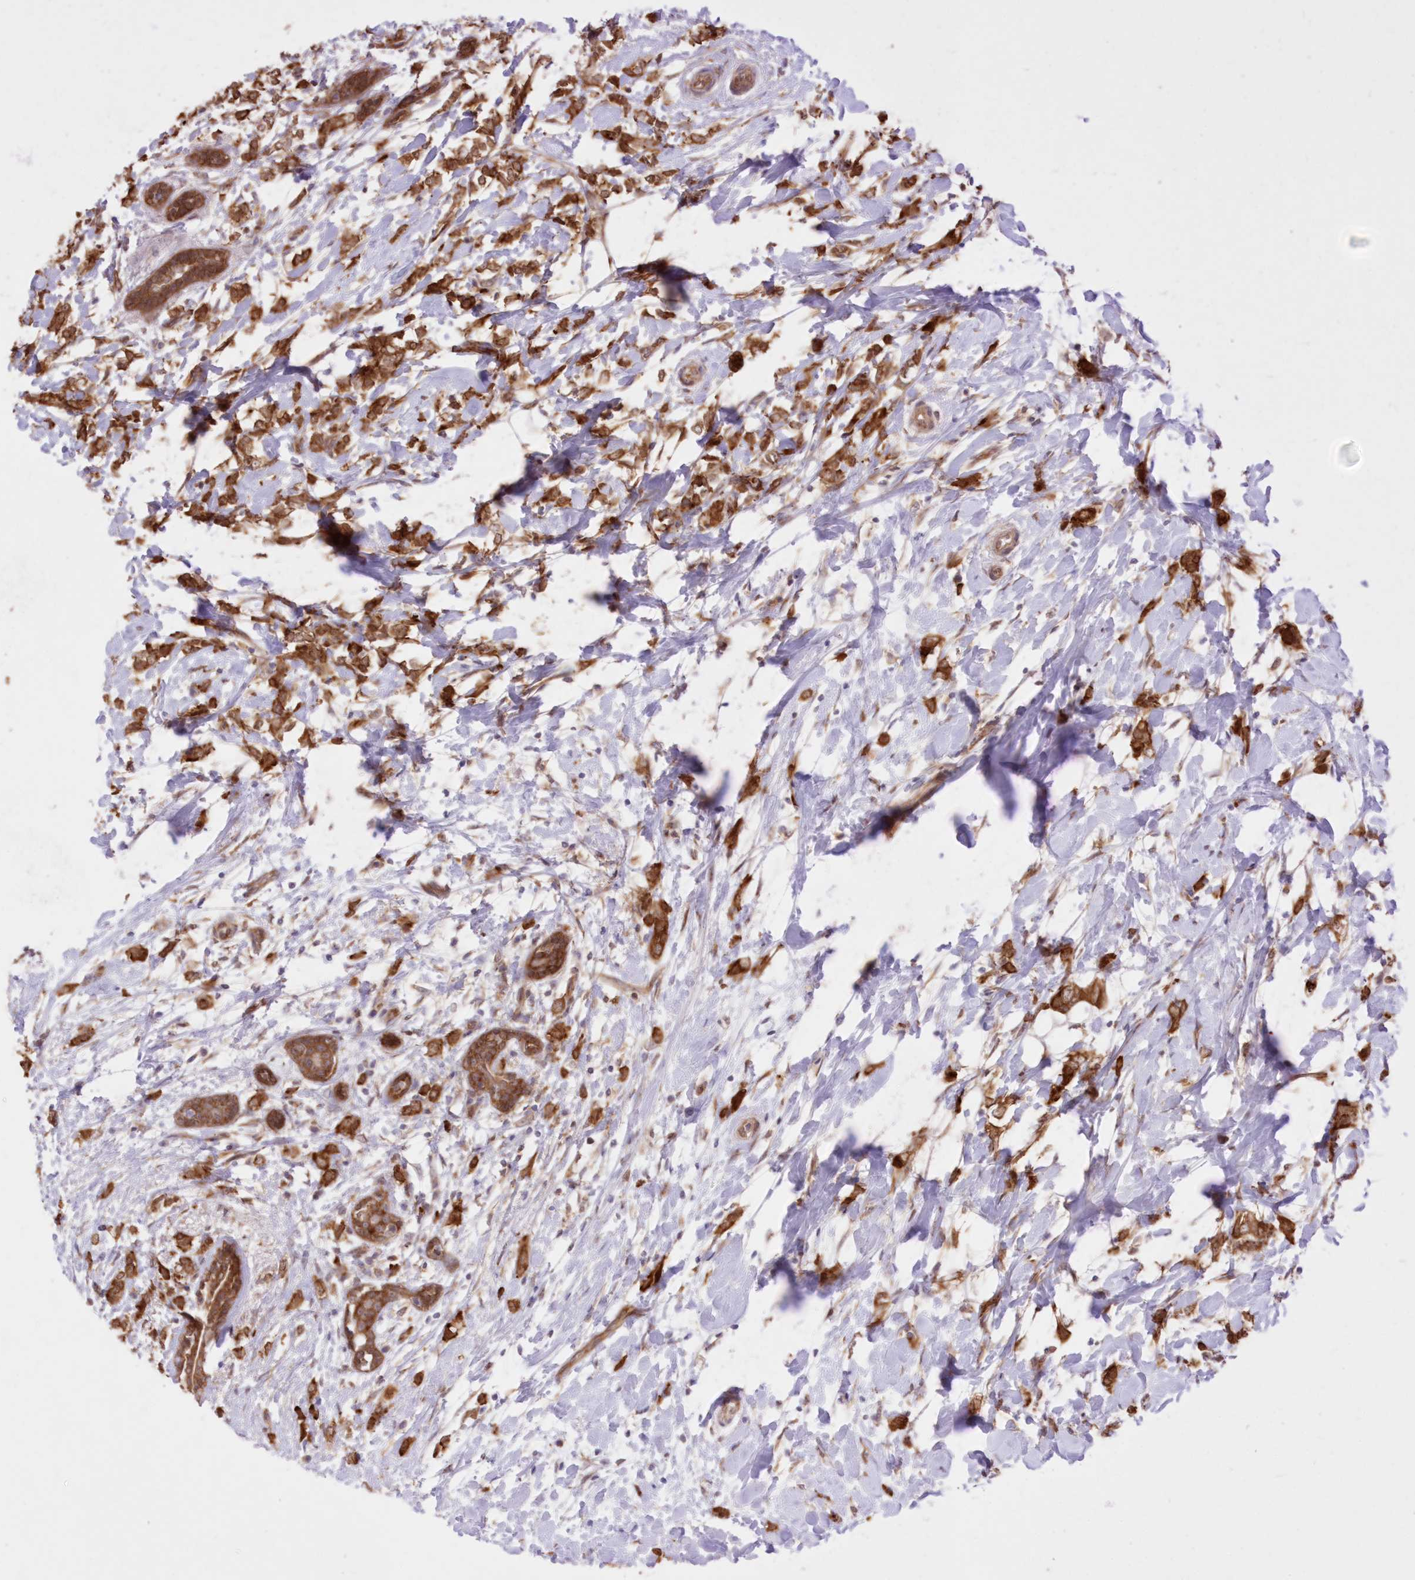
{"staining": {"intensity": "strong", "quantity": ">75%", "location": "cytoplasmic/membranous"}, "tissue": "breast cancer", "cell_type": "Tumor cells", "image_type": "cancer", "snomed": [{"axis": "morphology", "description": "Normal tissue, NOS"}, {"axis": "morphology", "description": "Lobular carcinoma"}, {"axis": "topography", "description": "Breast"}], "caption": "Approximately >75% of tumor cells in human lobular carcinoma (breast) show strong cytoplasmic/membranous protein staining as visualized by brown immunohistochemical staining.", "gene": "RNPEP", "patient": {"sex": "female", "age": 47}}